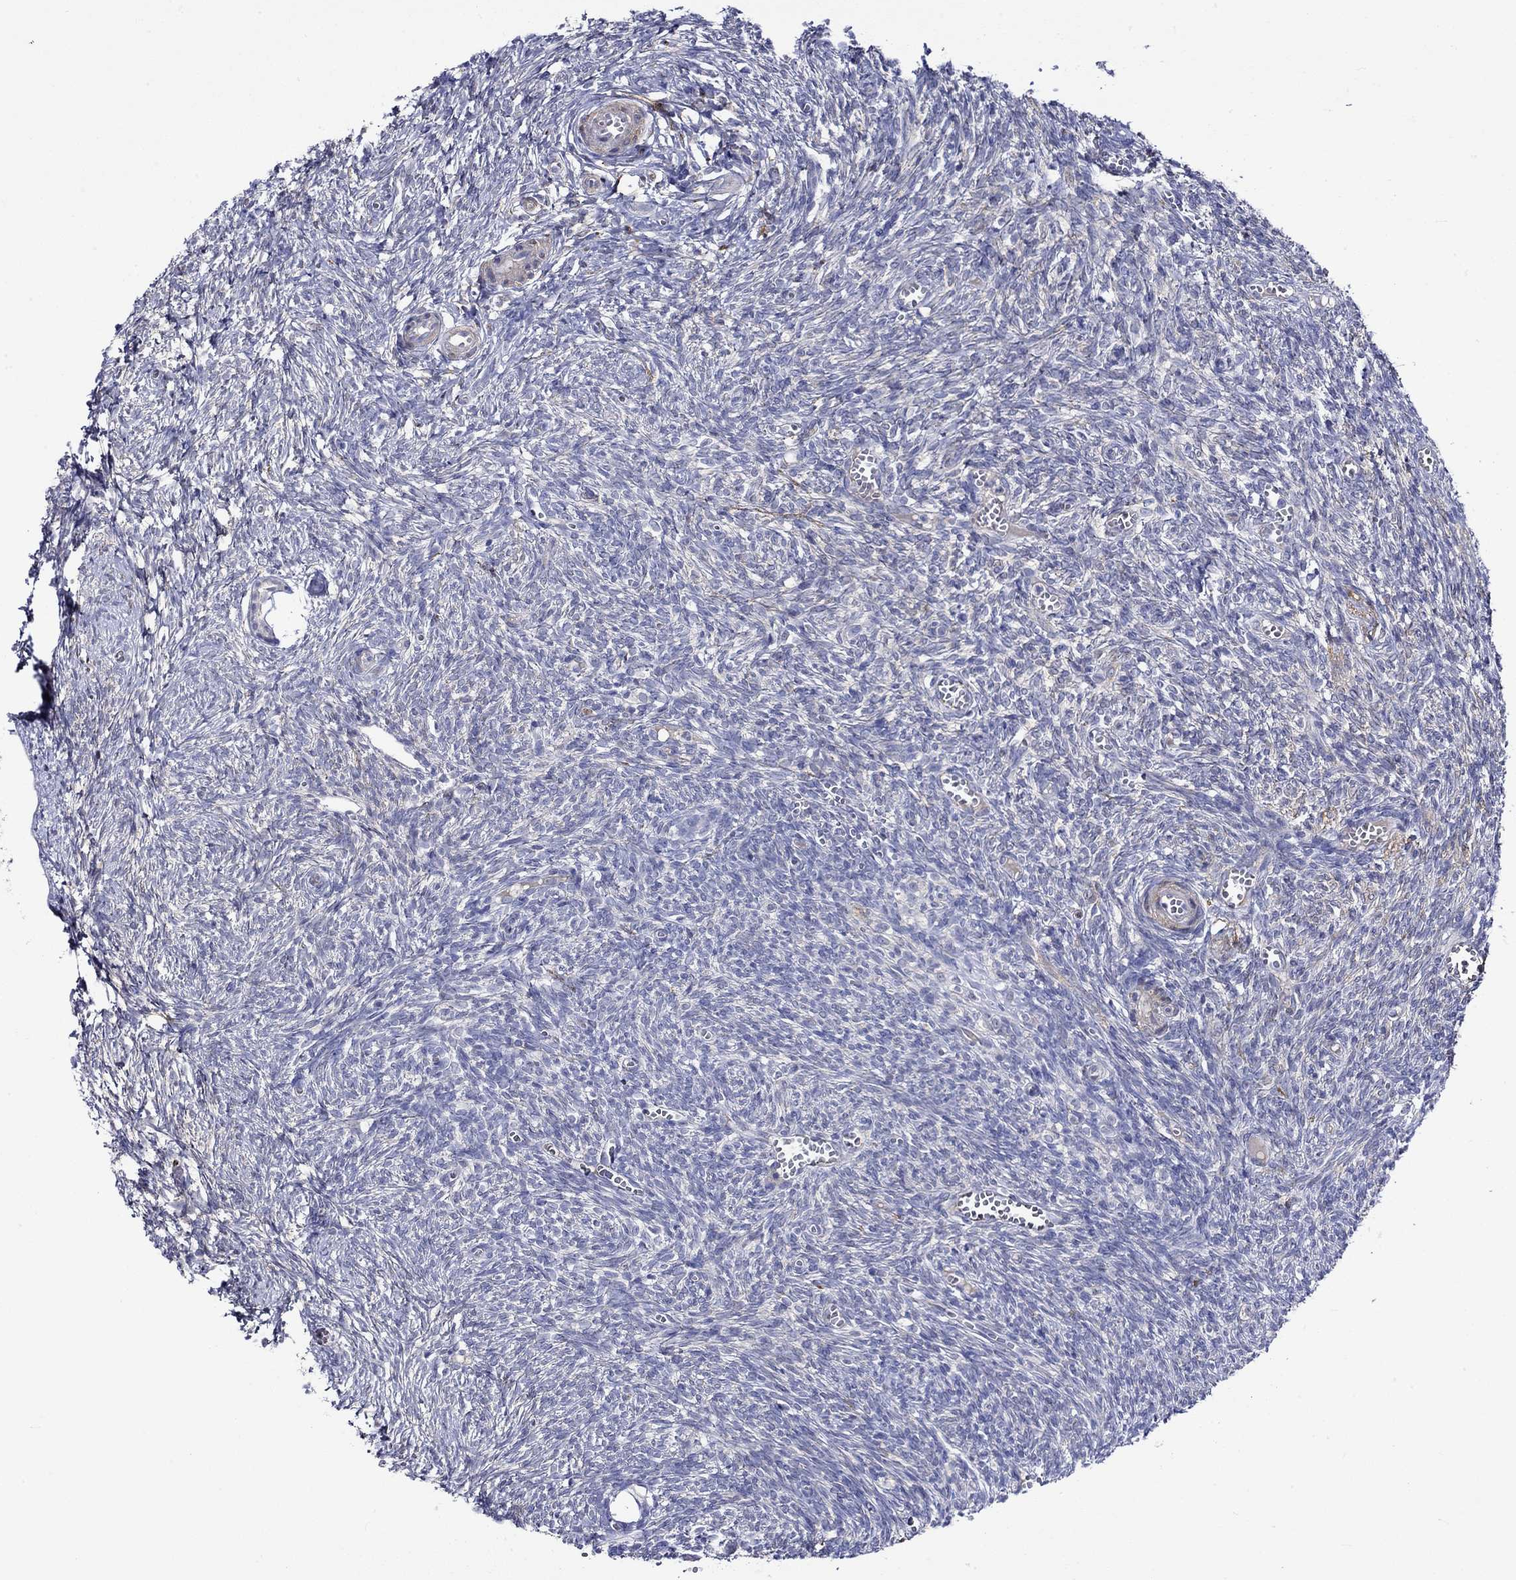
{"staining": {"intensity": "negative", "quantity": "none", "location": "none"}, "tissue": "ovary", "cell_type": "Follicle cells", "image_type": "normal", "snomed": [{"axis": "morphology", "description": "Normal tissue, NOS"}, {"axis": "topography", "description": "Ovary"}], "caption": "Follicle cells show no significant protein positivity in normal ovary.", "gene": "CRYAB", "patient": {"sex": "female", "age": 43}}